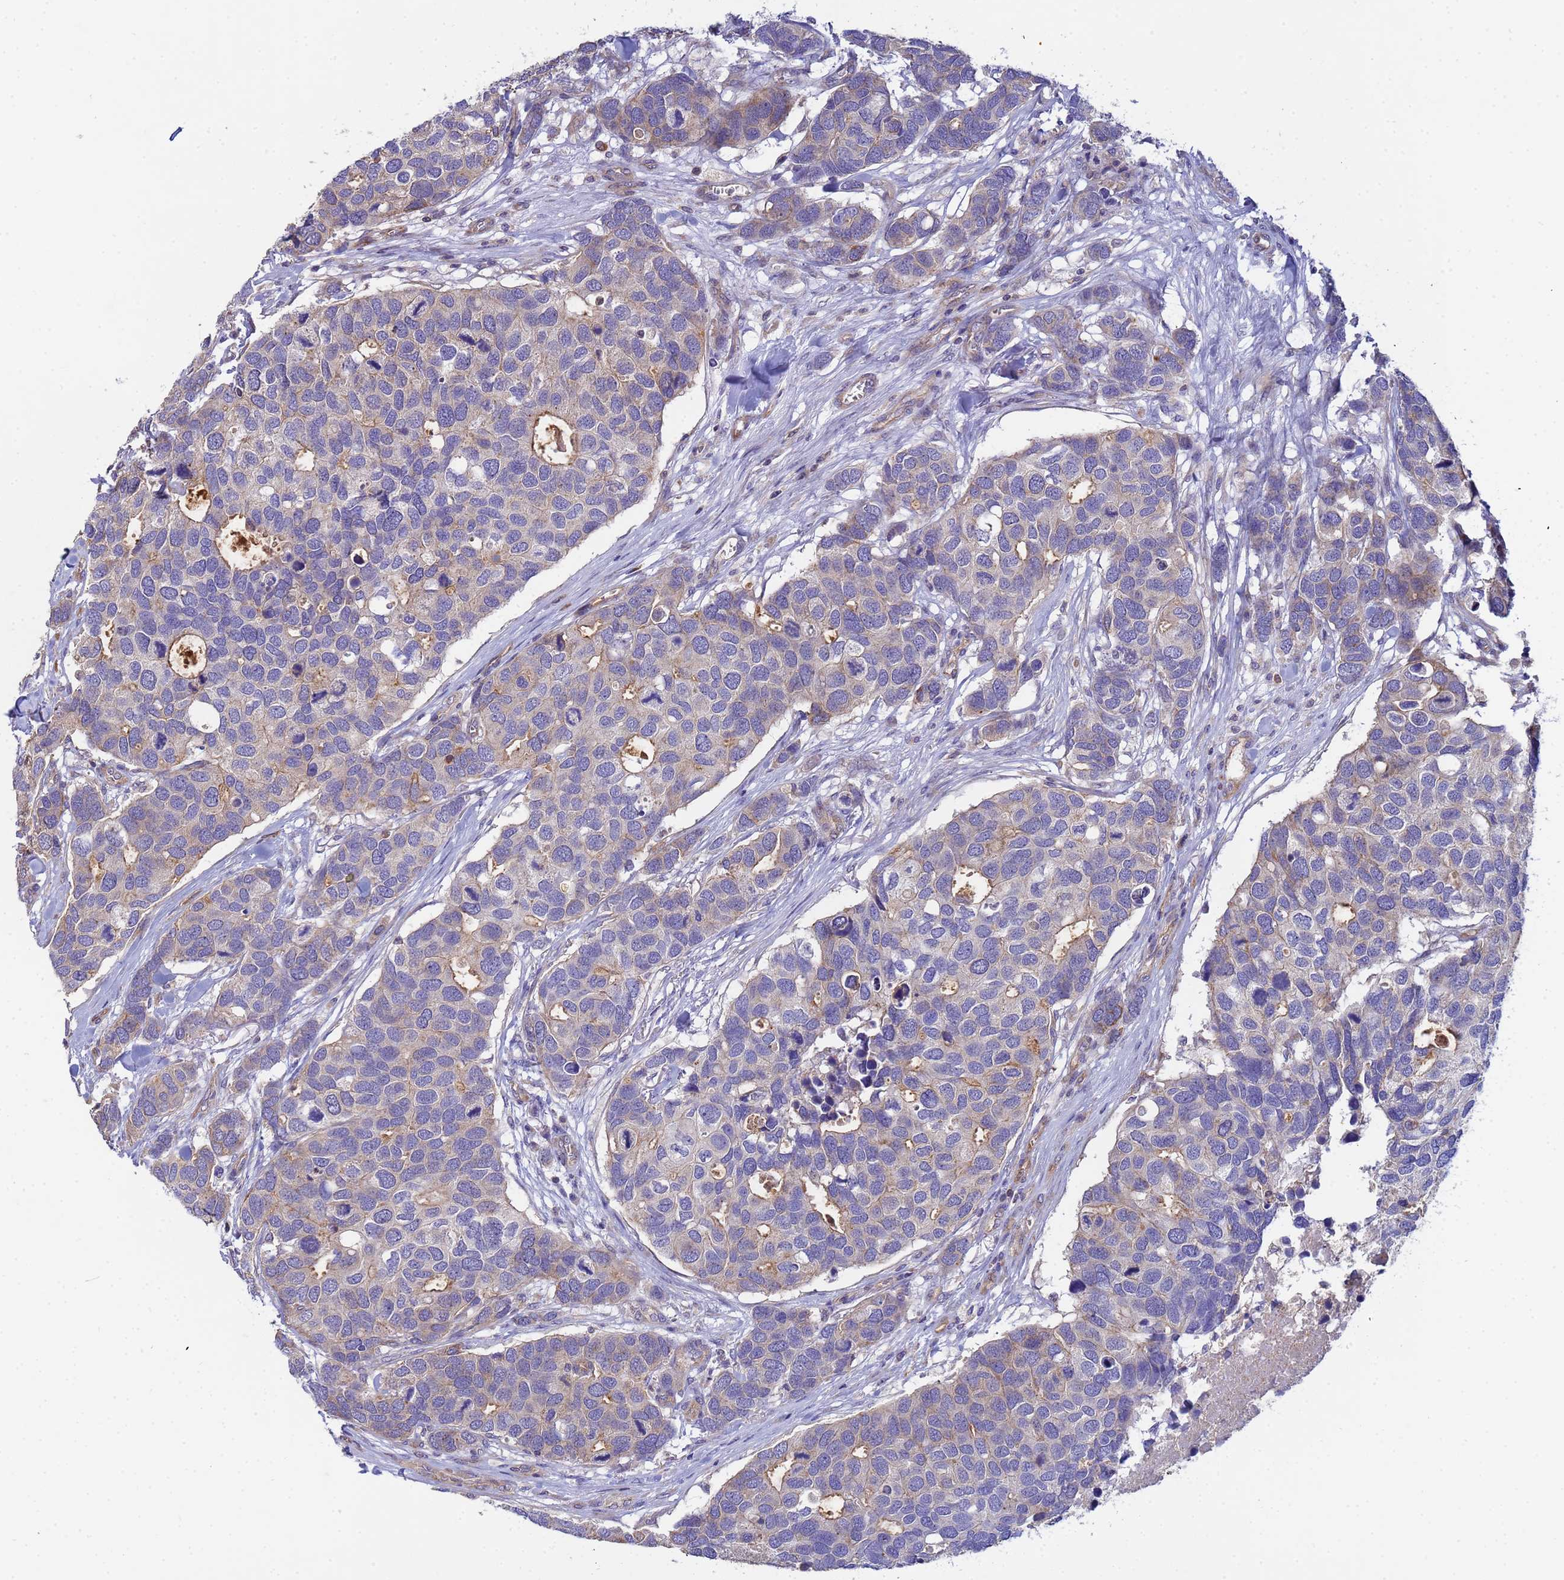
{"staining": {"intensity": "weak", "quantity": "<25%", "location": "cytoplasmic/membranous"}, "tissue": "breast cancer", "cell_type": "Tumor cells", "image_type": "cancer", "snomed": [{"axis": "morphology", "description": "Duct carcinoma"}, {"axis": "topography", "description": "Breast"}], "caption": "A micrograph of human breast cancer (intraductal carcinoma) is negative for staining in tumor cells.", "gene": "CDC34", "patient": {"sex": "female", "age": 83}}